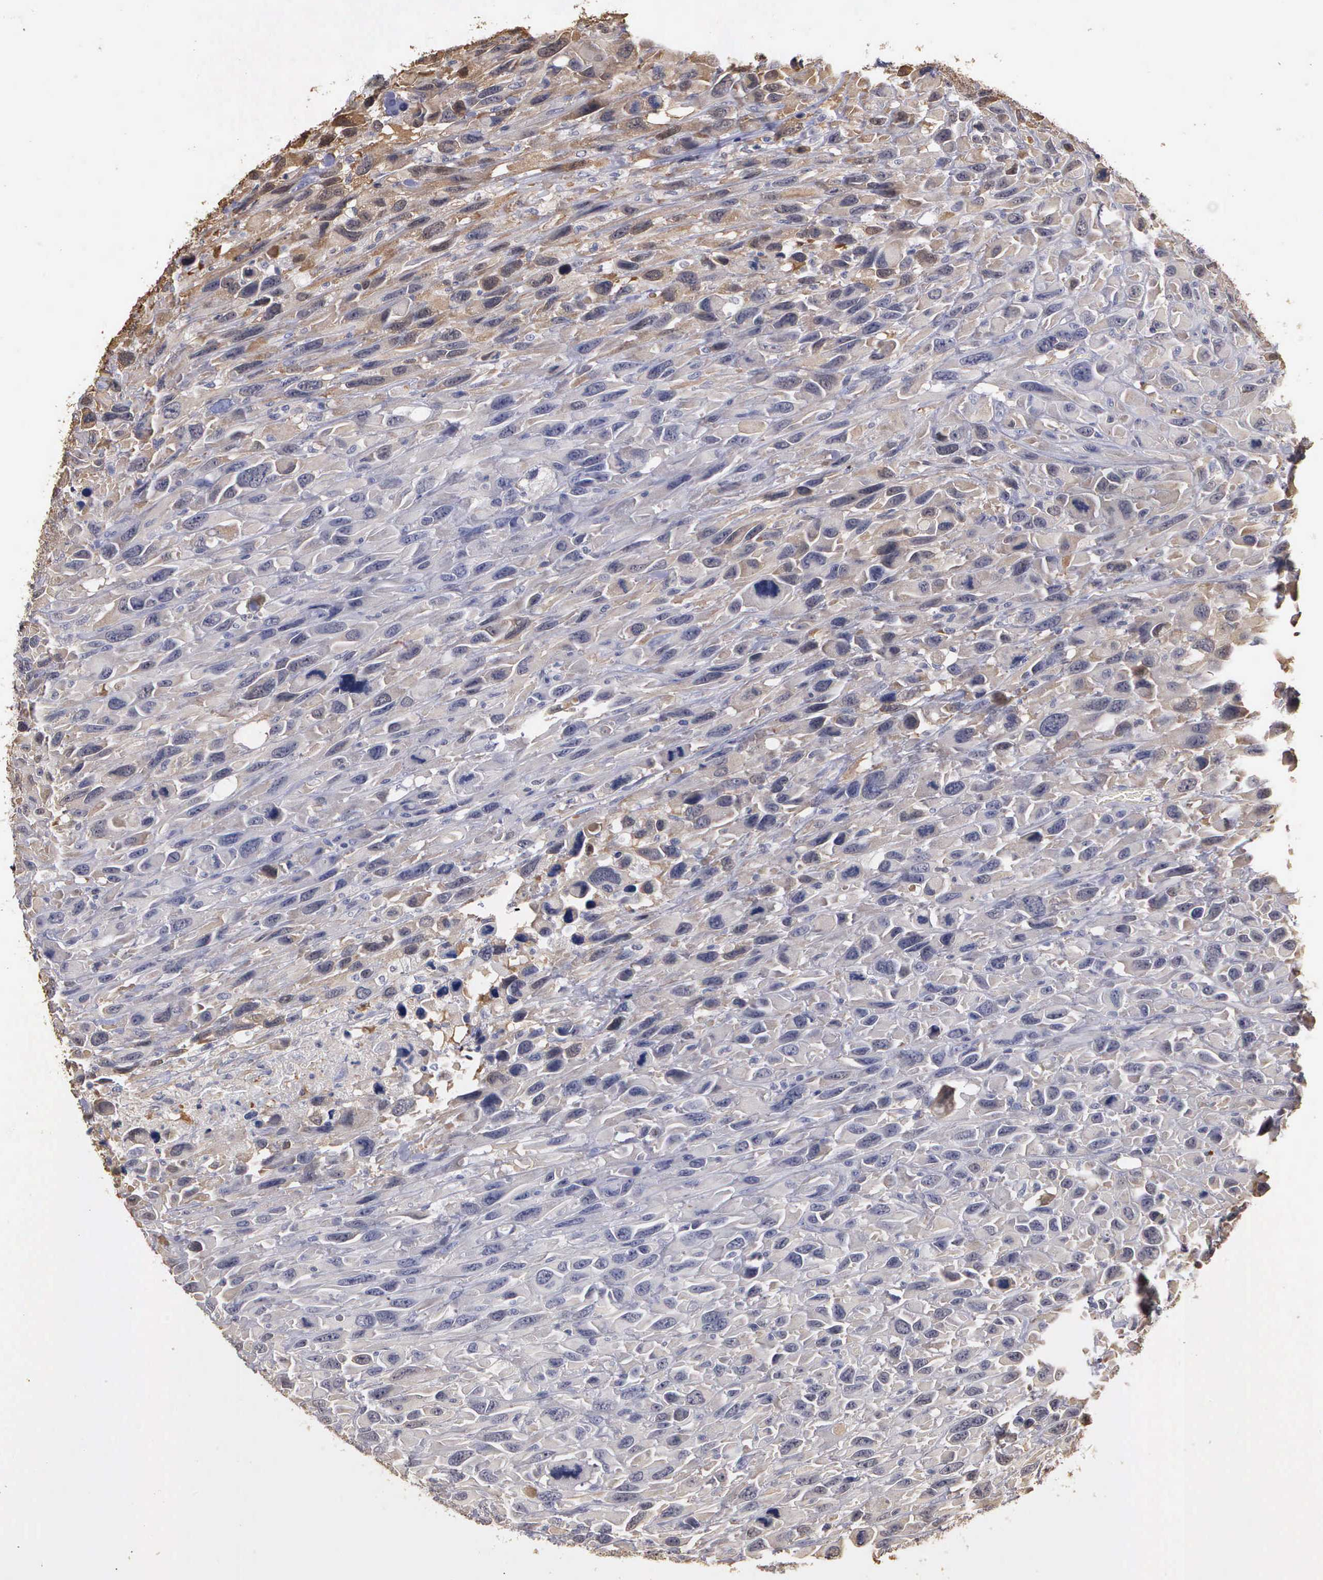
{"staining": {"intensity": "weak", "quantity": "25%-75%", "location": "cytoplasmic/membranous"}, "tissue": "renal cancer", "cell_type": "Tumor cells", "image_type": "cancer", "snomed": [{"axis": "morphology", "description": "Adenocarcinoma, NOS"}, {"axis": "topography", "description": "Kidney"}], "caption": "Protein analysis of renal cancer (adenocarcinoma) tissue exhibits weak cytoplasmic/membranous positivity in approximately 25%-75% of tumor cells.", "gene": "ENO3", "patient": {"sex": "male", "age": 79}}